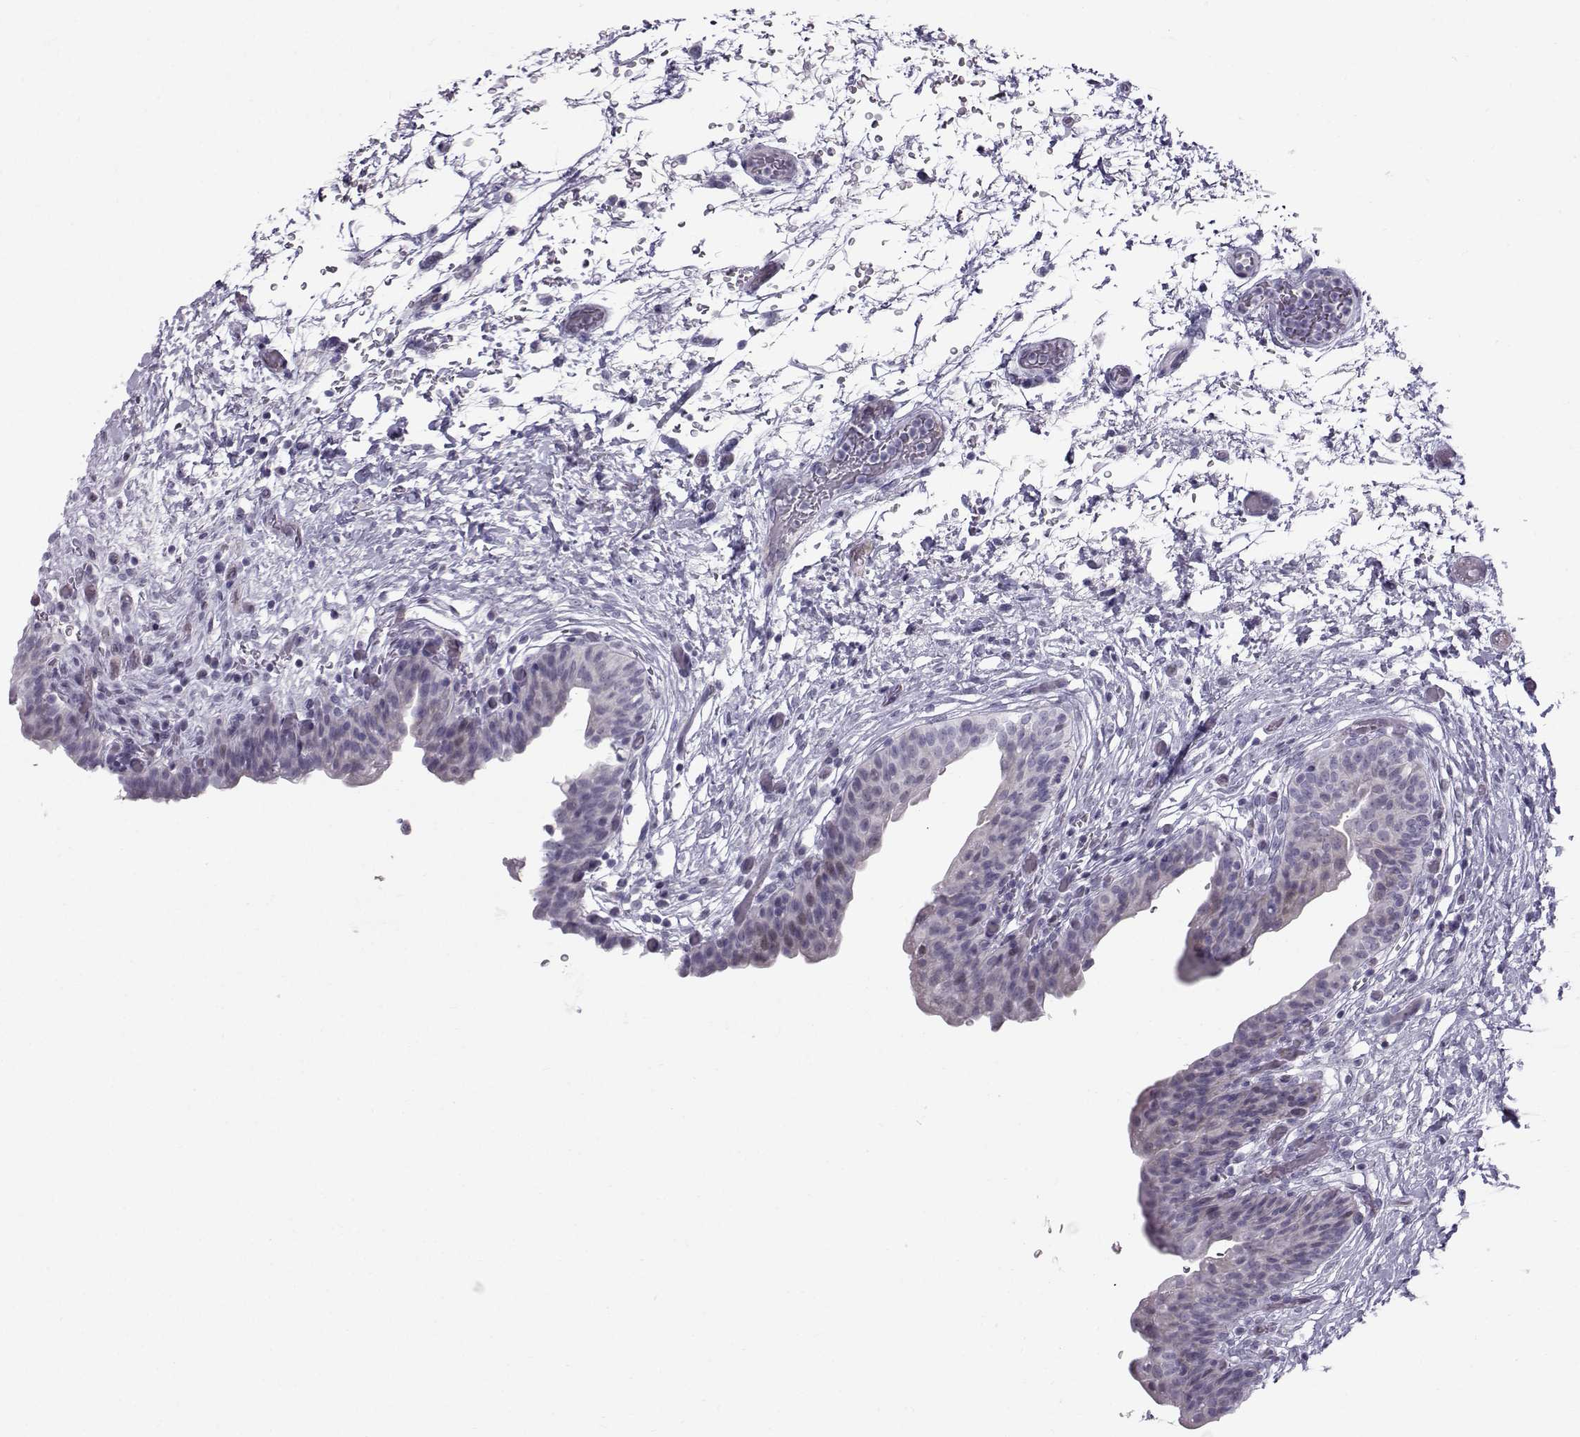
{"staining": {"intensity": "negative", "quantity": "none", "location": "none"}, "tissue": "urinary bladder", "cell_type": "Urothelial cells", "image_type": "normal", "snomed": [{"axis": "morphology", "description": "Normal tissue, NOS"}, {"axis": "topography", "description": "Urinary bladder"}], "caption": "Image shows no significant protein positivity in urothelial cells of normal urinary bladder.", "gene": "DMRT3", "patient": {"sex": "male", "age": 69}}